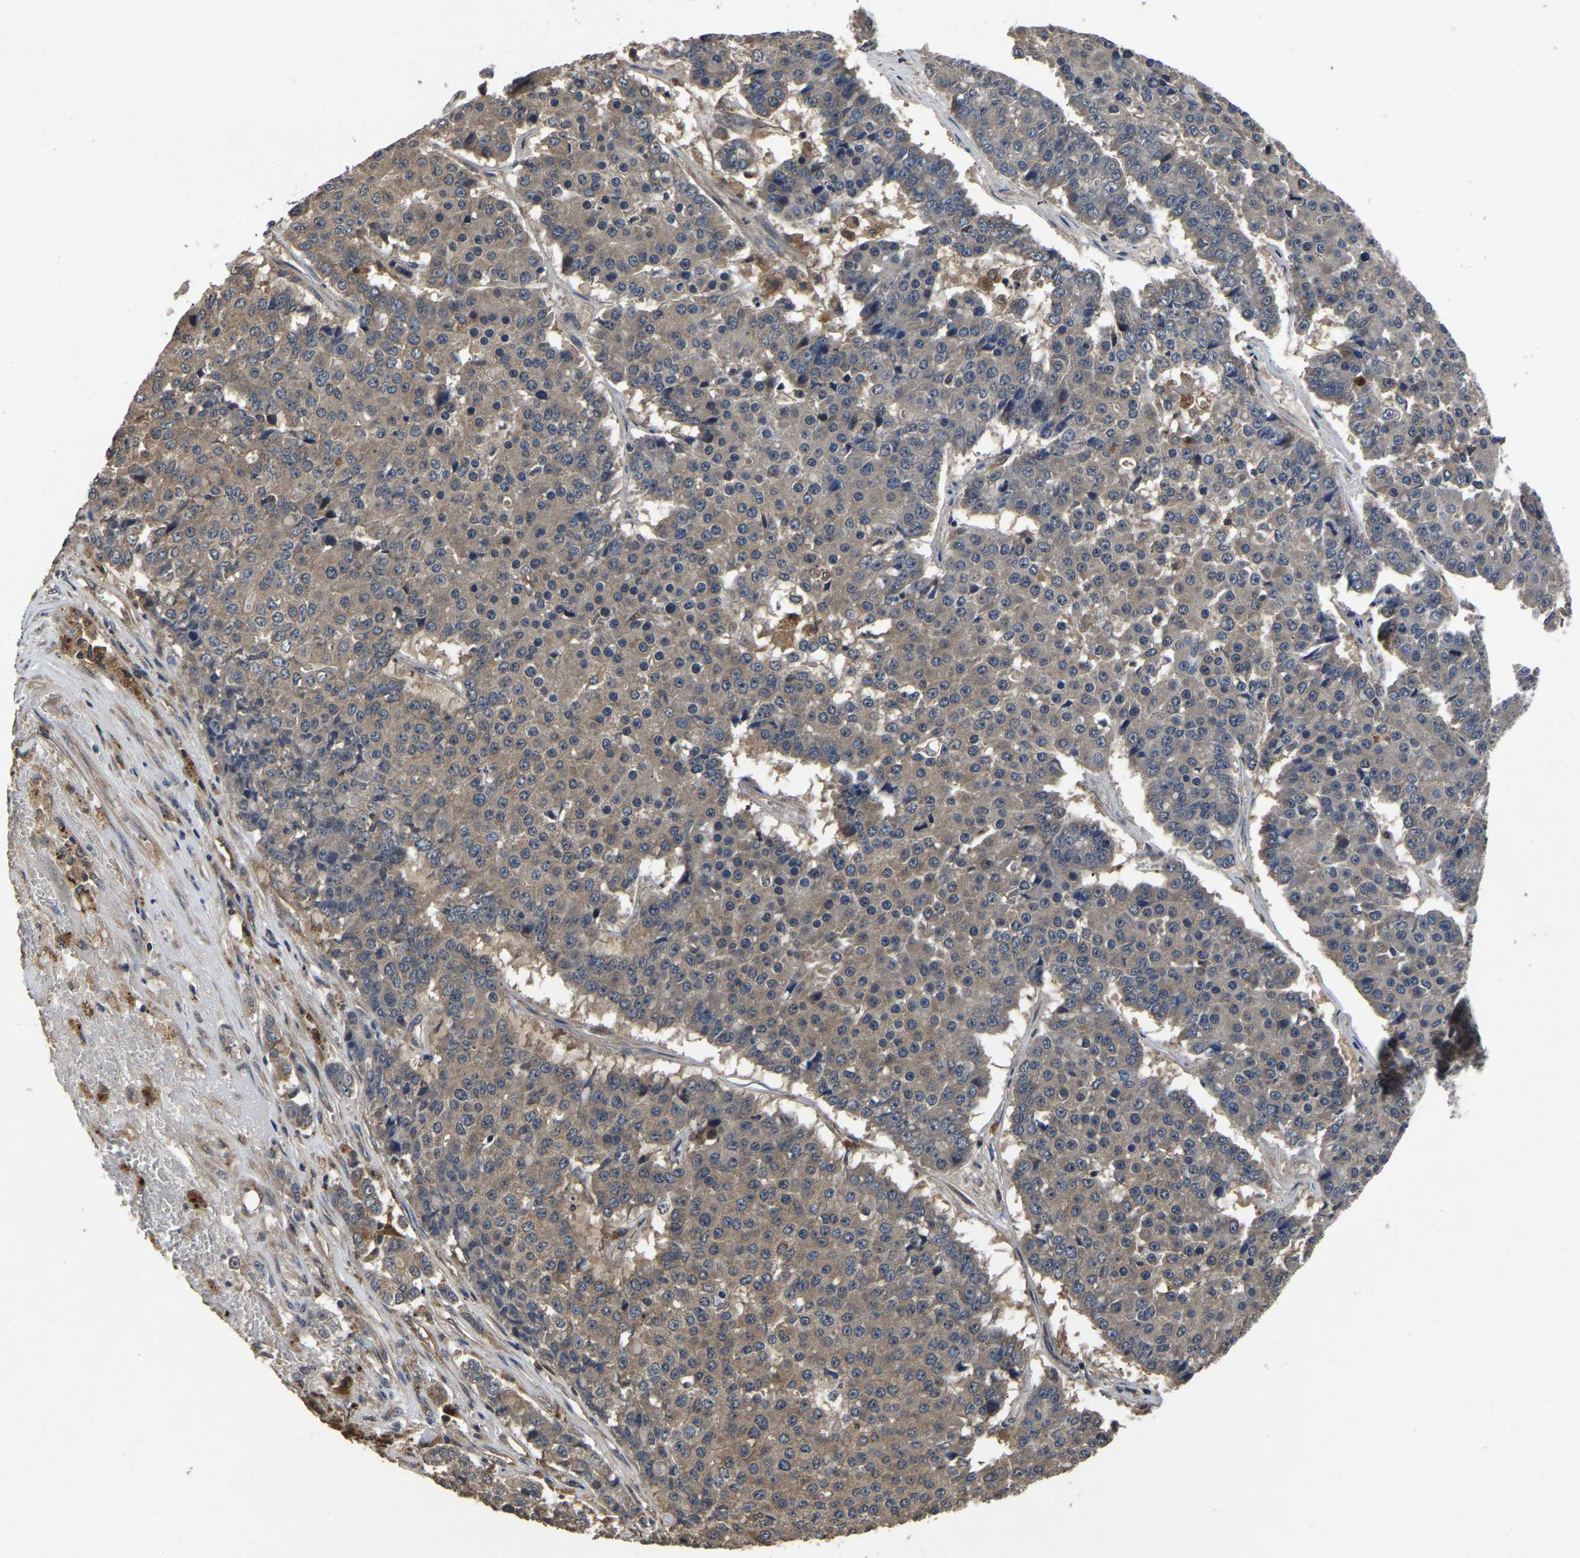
{"staining": {"intensity": "moderate", "quantity": ">75%", "location": "cytoplasmic/membranous"}, "tissue": "pancreatic cancer", "cell_type": "Tumor cells", "image_type": "cancer", "snomed": [{"axis": "morphology", "description": "Adenocarcinoma, NOS"}, {"axis": "topography", "description": "Pancreas"}], "caption": "Adenocarcinoma (pancreatic) stained with DAB immunohistochemistry demonstrates medium levels of moderate cytoplasmic/membranous staining in about >75% of tumor cells. (Brightfield microscopy of DAB IHC at high magnification).", "gene": "CRYZL1", "patient": {"sex": "male", "age": 50}}